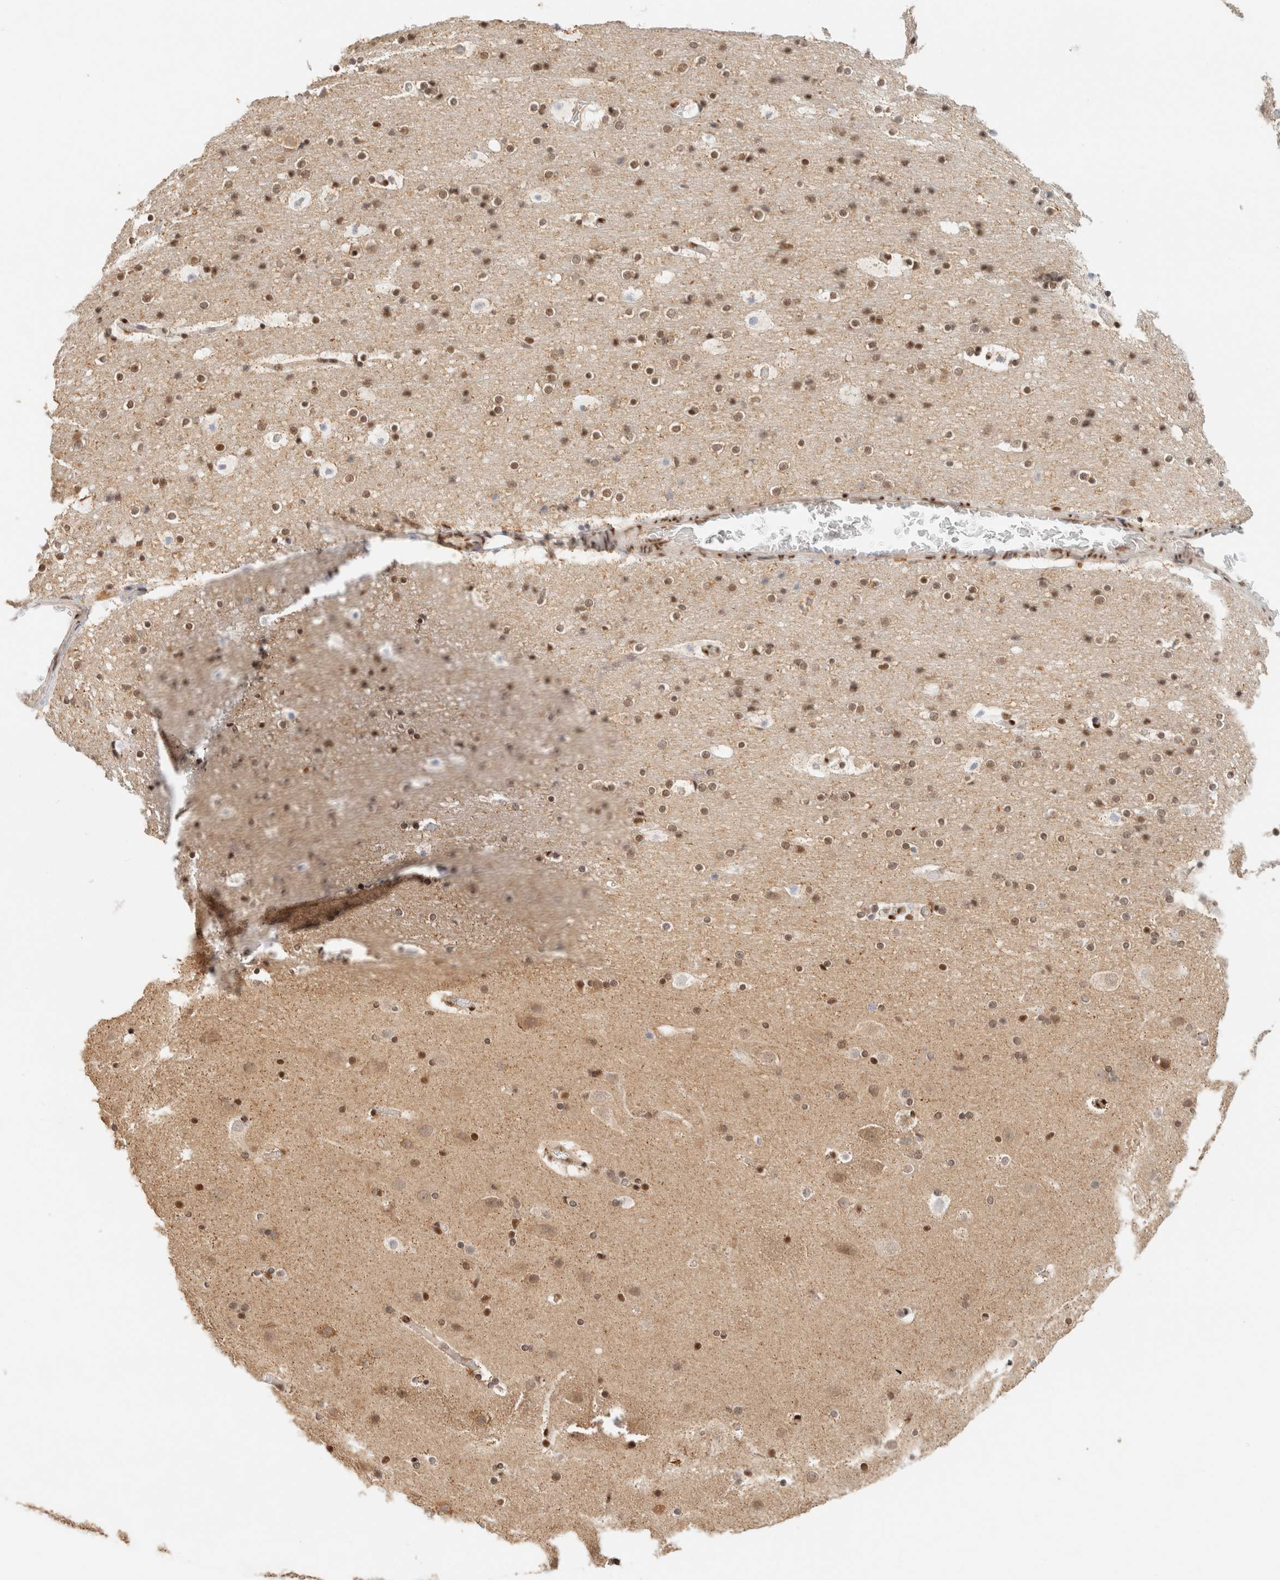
{"staining": {"intensity": "moderate", "quantity": ">75%", "location": "nuclear"}, "tissue": "cerebral cortex", "cell_type": "Endothelial cells", "image_type": "normal", "snomed": [{"axis": "morphology", "description": "Normal tissue, NOS"}, {"axis": "topography", "description": "Cerebral cortex"}], "caption": "Protein expression analysis of normal cerebral cortex displays moderate nuclear expression in about >75% of endothelial cells. (Stains: DAB (3,3'-diaminobenzidine) in brown, nuclei in blue, Microscopy: brightfield microscopy at high magnification).", "gene": "ZNF768", "patient": {"sex": "male", "age": 57}}